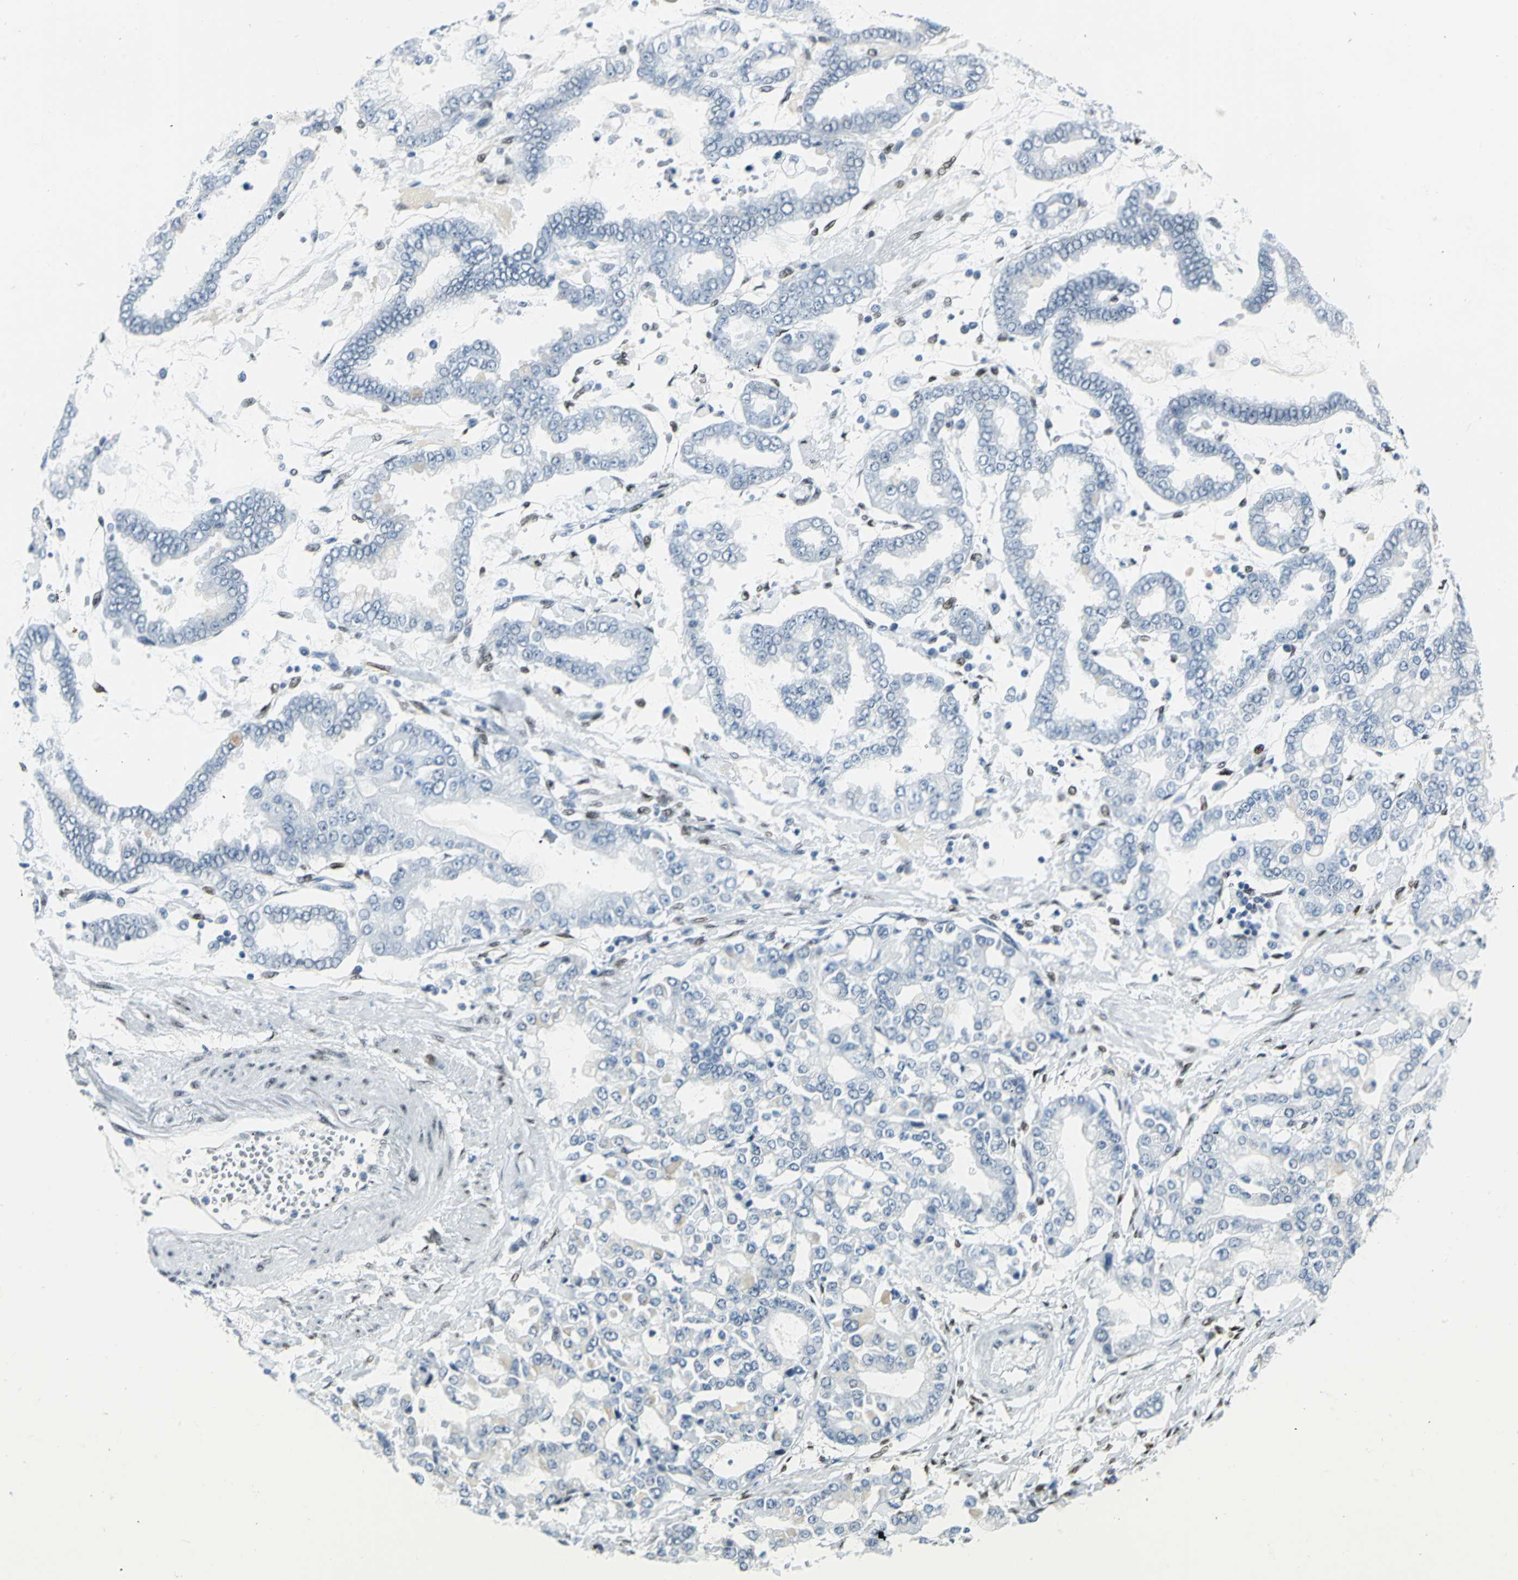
{"staining": {"intensity": "negative", "quantity": "none", "location": "none"}, "tissue": "stomach cancer", "cell_type": "Tumor cells", "image_type": "cancer", "snomed": [{"axis": "morphology", "description": "Normal tissue, NOS"}, {"axis": "morphology", "description": "Adenocarcinoma, NOS"}, {"axis": "topography", "description": "Stomach, upper"}, {"axis": "topography", "description": "Stomach"}], "caption": "There is no significant expression in tumor cells of adenocarcinoma (stomach).", "gene": "MEIS2", "patient": {"sex": "male", "age": 76}}